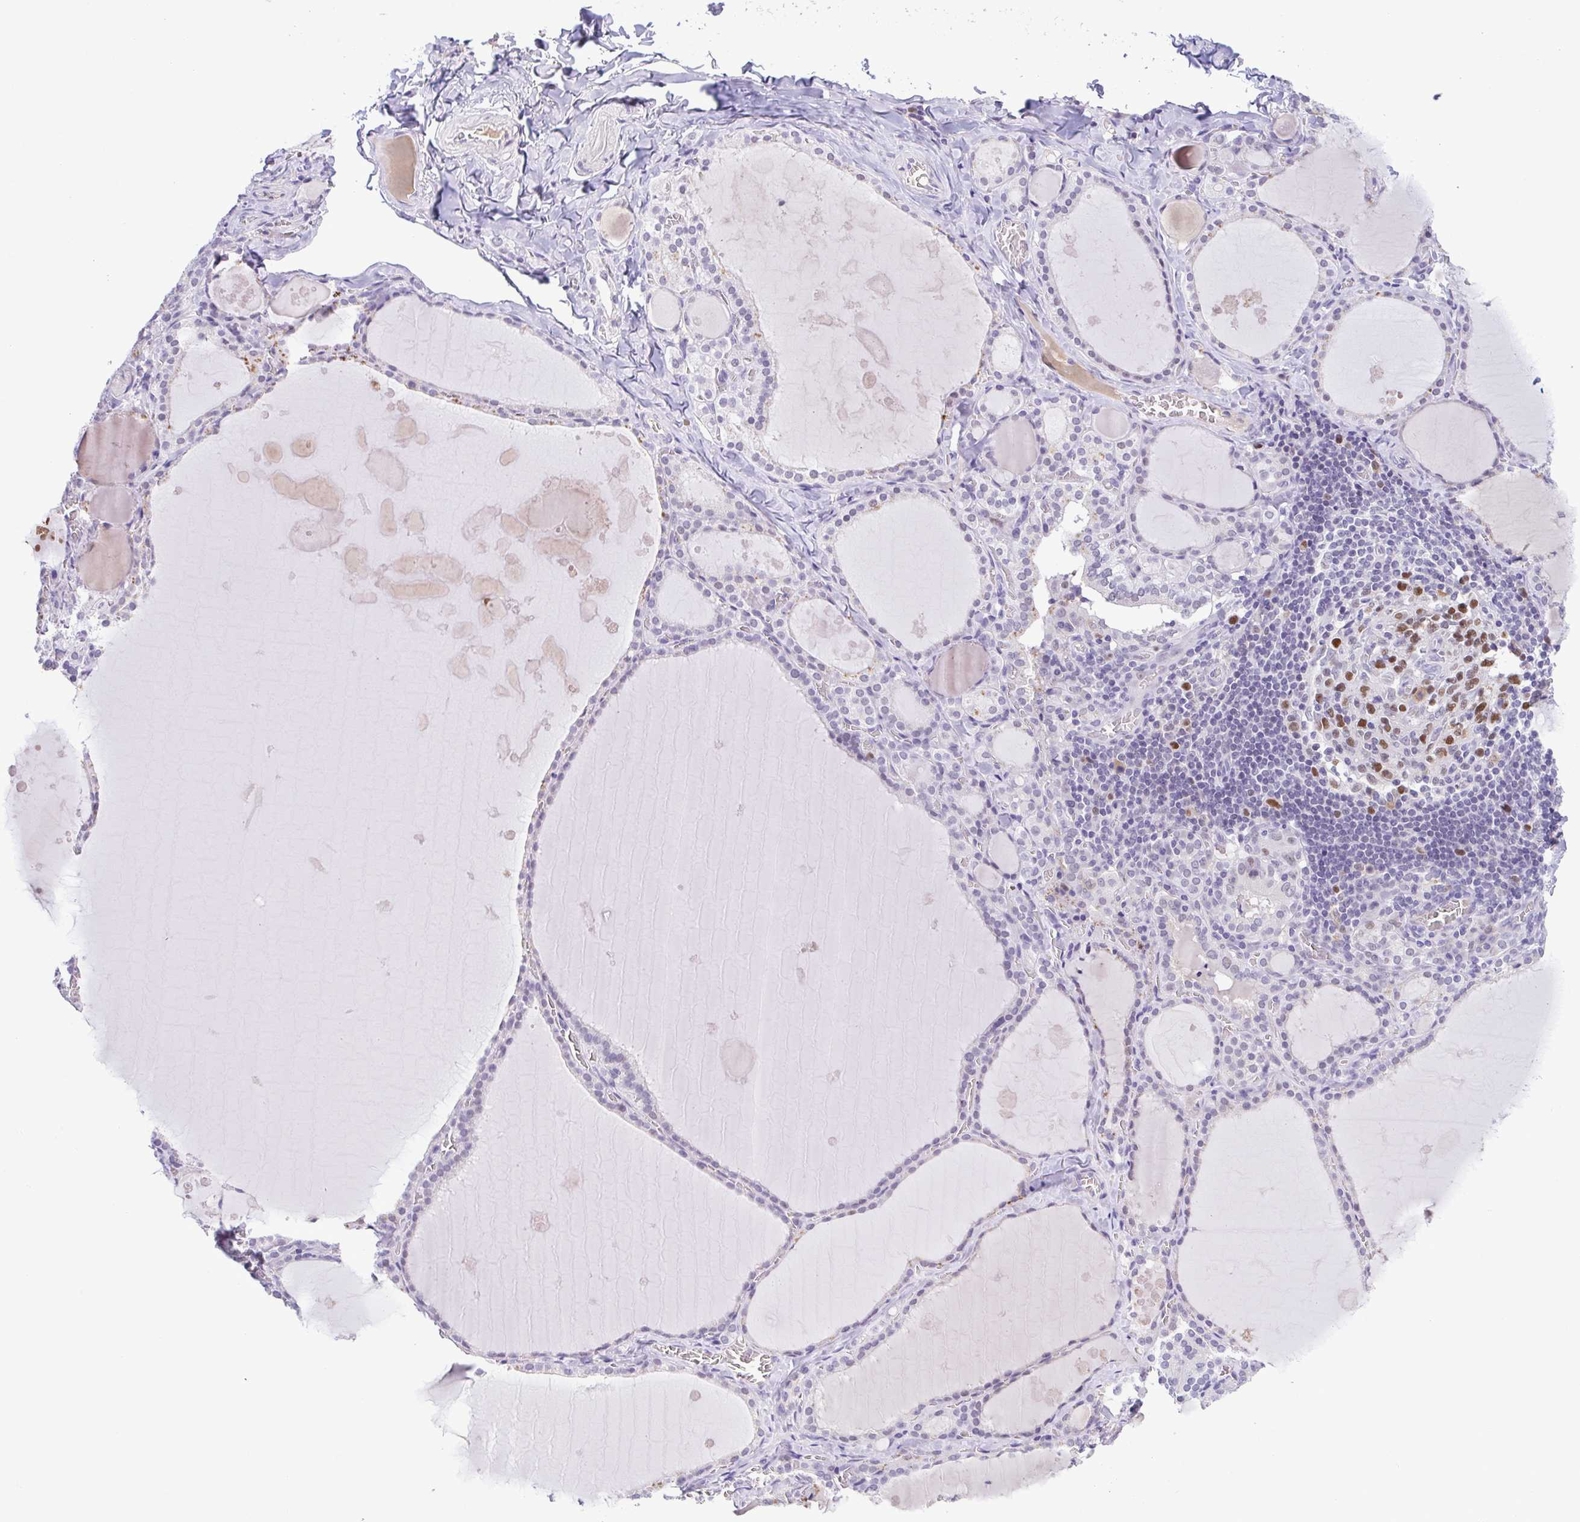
{"staining": {"intensity": "negative", "quantity": "none", "location": "none"}, "tissue": "thyroid gland", "cell_type": "Glandular cells", "image_type": "normal", "snomed": [{"axis": "morphology", "description": "Normal tissue, NOS"}, {"axis": "topography", "description": "Thyroid gland"}], "caption": "Micrograph shows no protein staining in glandular cells of normal thyroid gland. The staining is performed using DAB (3,3'-diaminobenzidine) brown chromogen with nuclei counter-stained in using hematoxylin.", "gene": "TIPIN", "patient": {"sex": "male", "age": 56}}